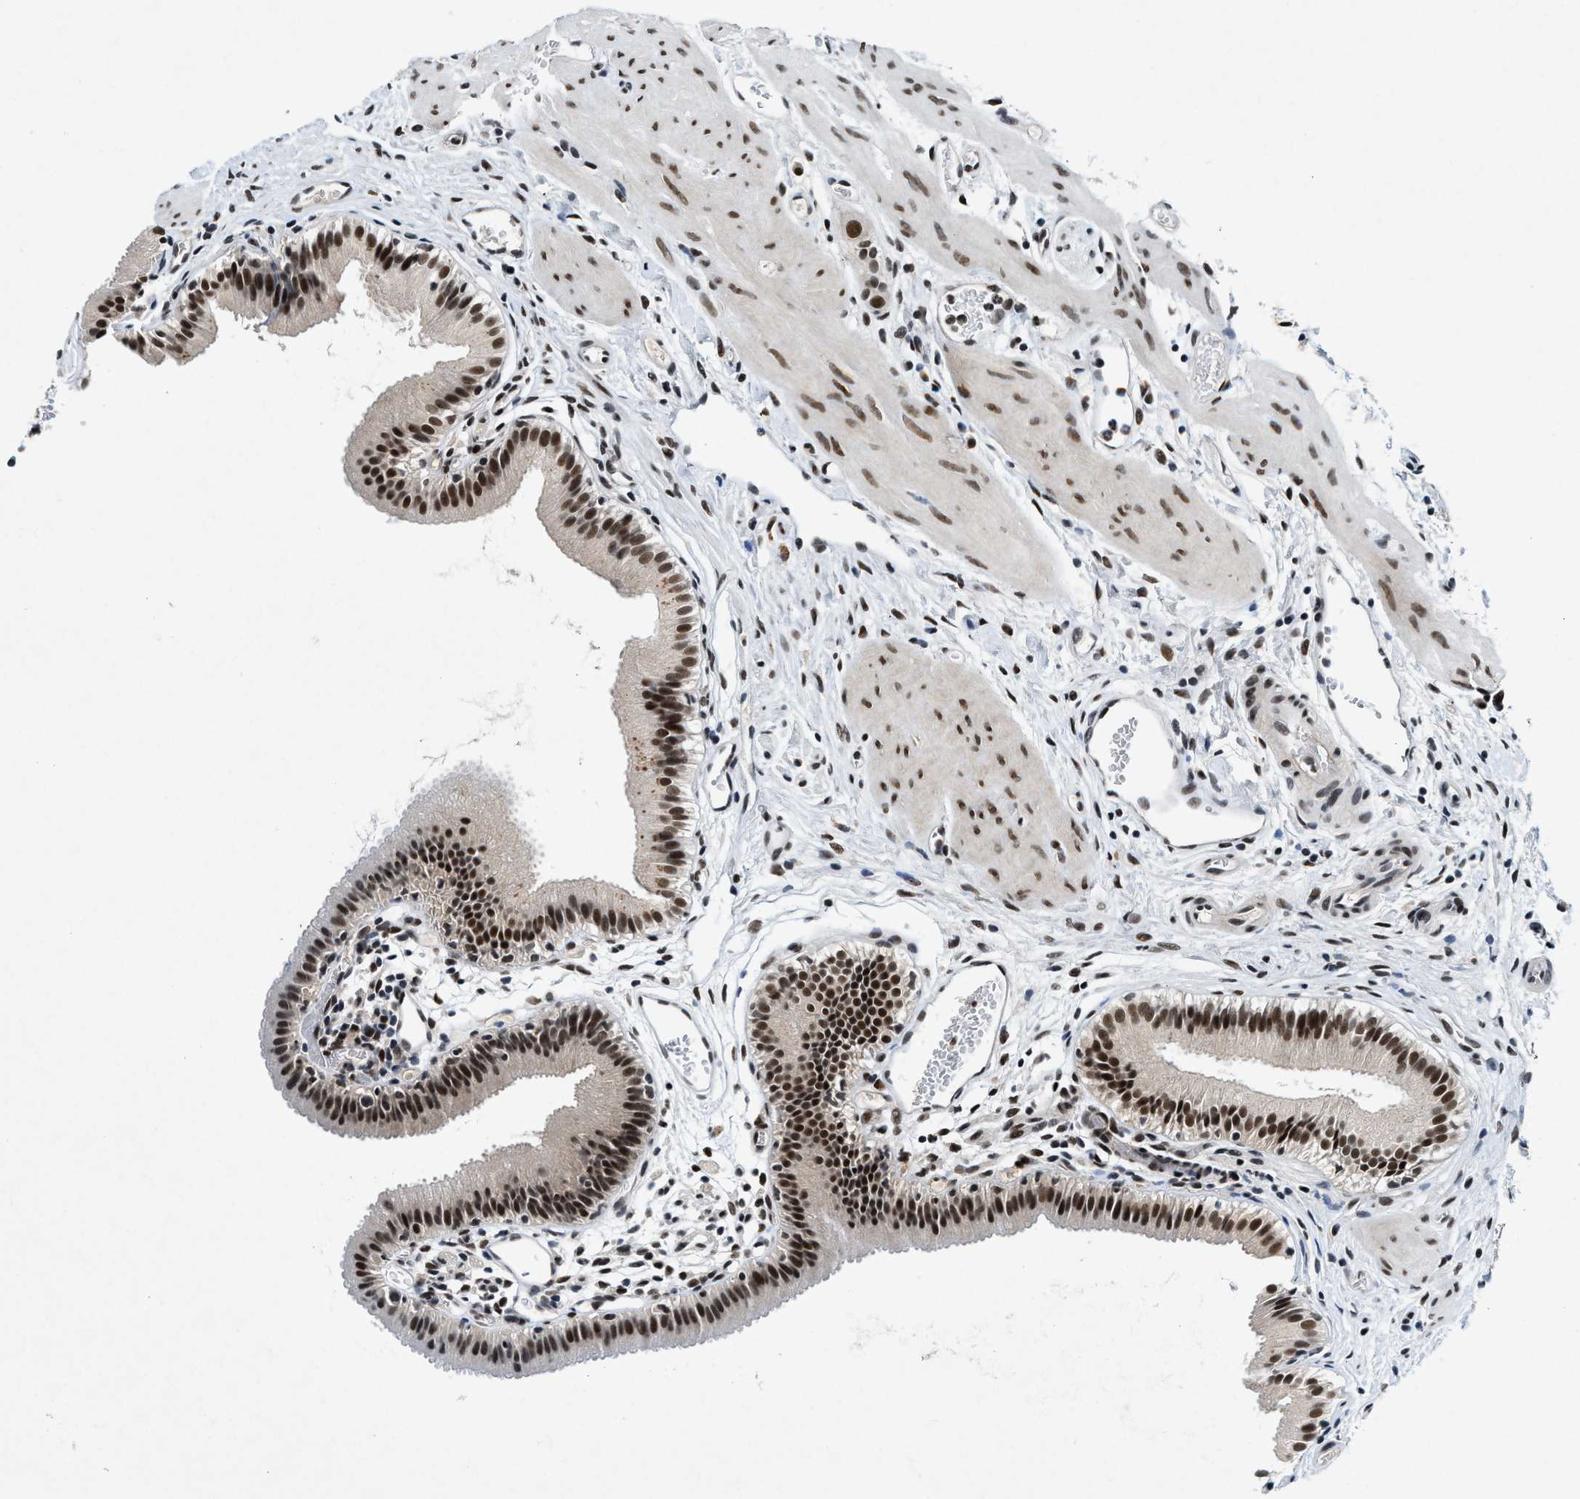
{"staining": {"intensity": "strong", "quantity": ">75%", "location": "nuclear"}, "tissue": "gallbladder", "cell_type": "Glandular cells", "image_type": "normal", "snomed": [{"axis": "morphology", "description": "Normal tissue, NOS"}, {"axis": "topography", "description": "Gallbladder"}], "caption": "IHC staining of normal gallbladder, which exhibits high levels of strong nuclear expression in about >75% of glandular cells indicating strong nuclear protein positivity. The staining was performed using DAB (brown) for protein detection and nuclei were counterstained in hematoxylin (blue).", "gene": "NCOA1", "patient": {"sex": "female", "age": 26}}